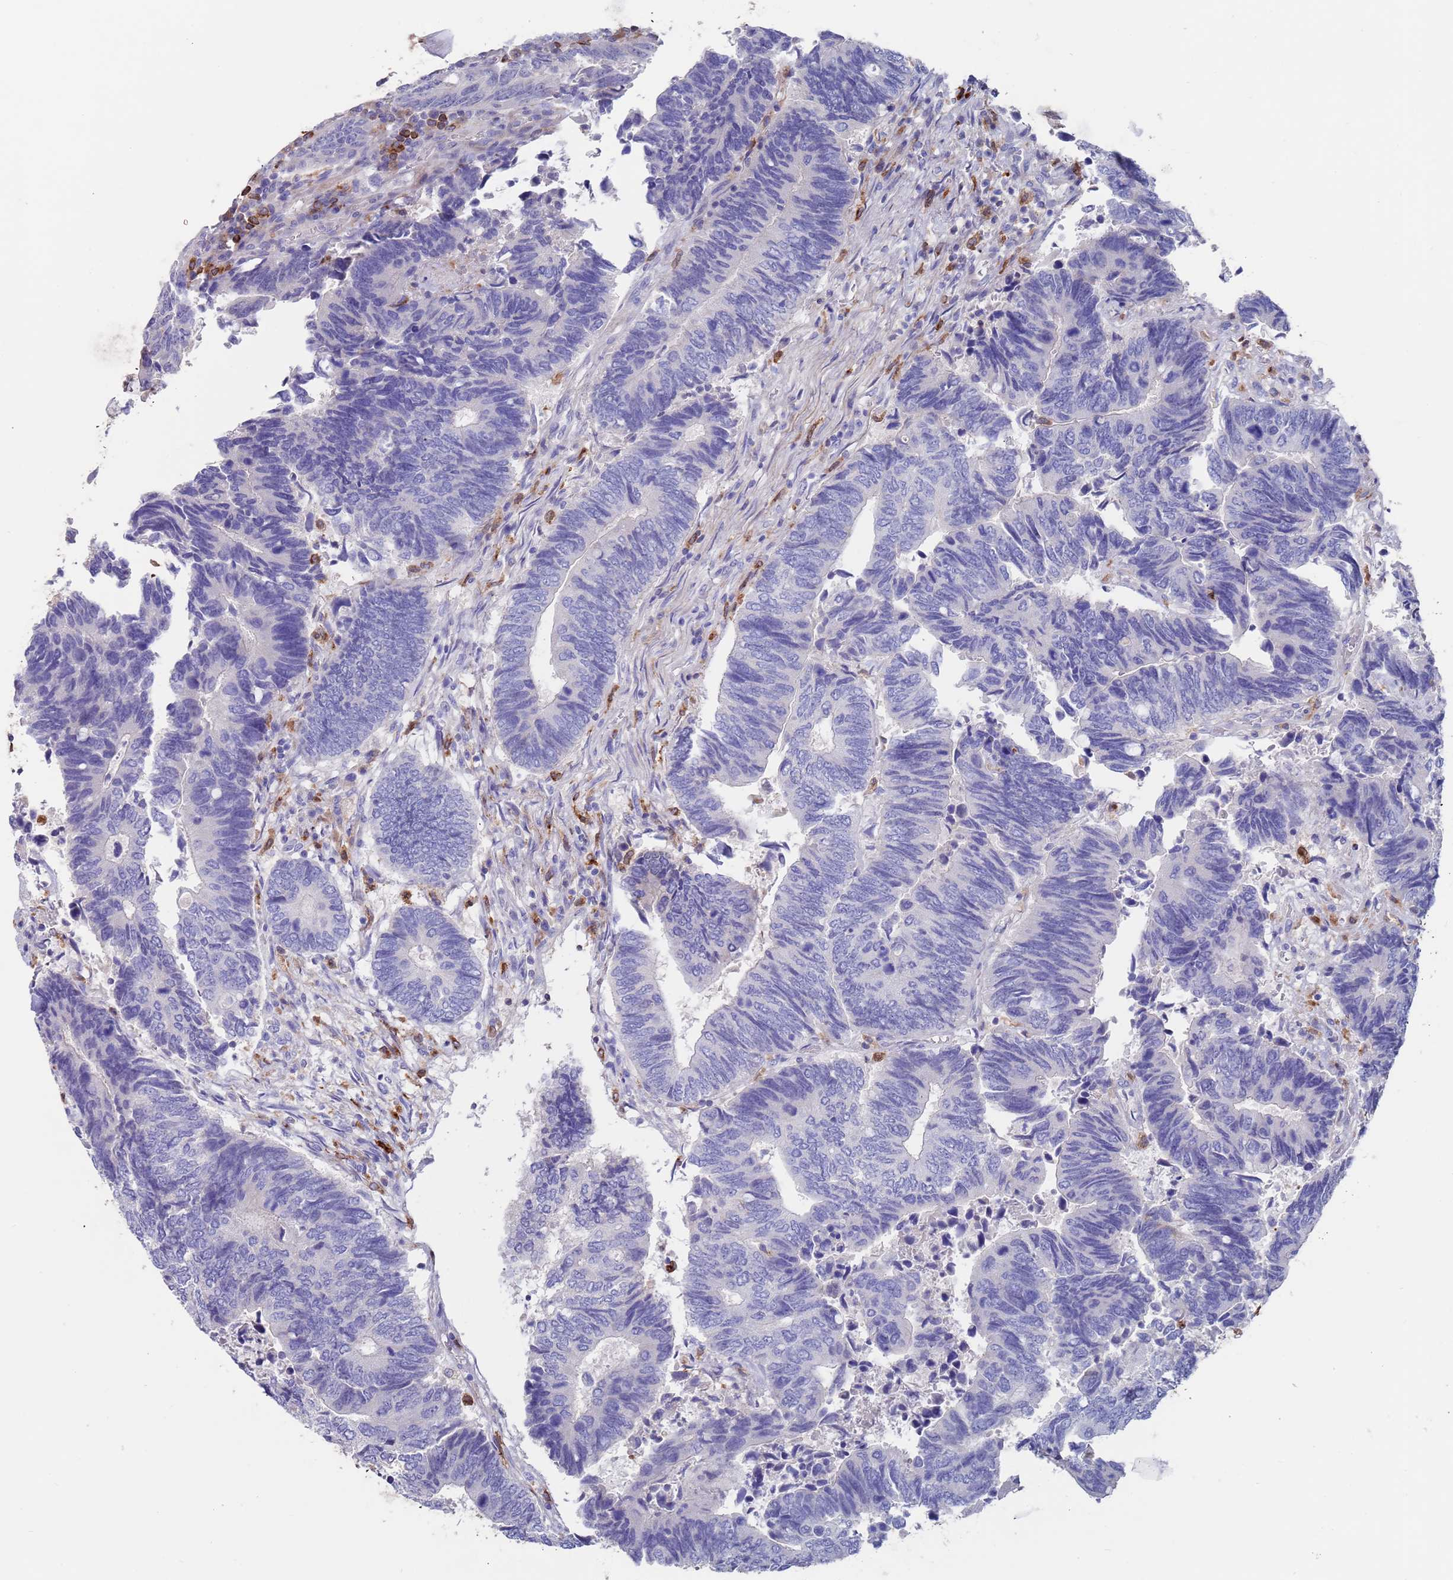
{"staining": {"intensity": "negative", "quantity": "none", "location": "none"}, "tissue": "colorectal cancer", "cell_type": "Tumor cells", "image_type": "cancer", "snomed": [{"axis": "morphology", "description": "Adenocarcinoma, NOS"}, {"axis": "topography", "description": "Colon"}], "caption": "This is an IHC micrograph of human colorectal cancer (adenocarcinoma). There is no positivity in tumor cells.", "gene": "GREB1L", "patient": {"sex": "male", "age": 87}}